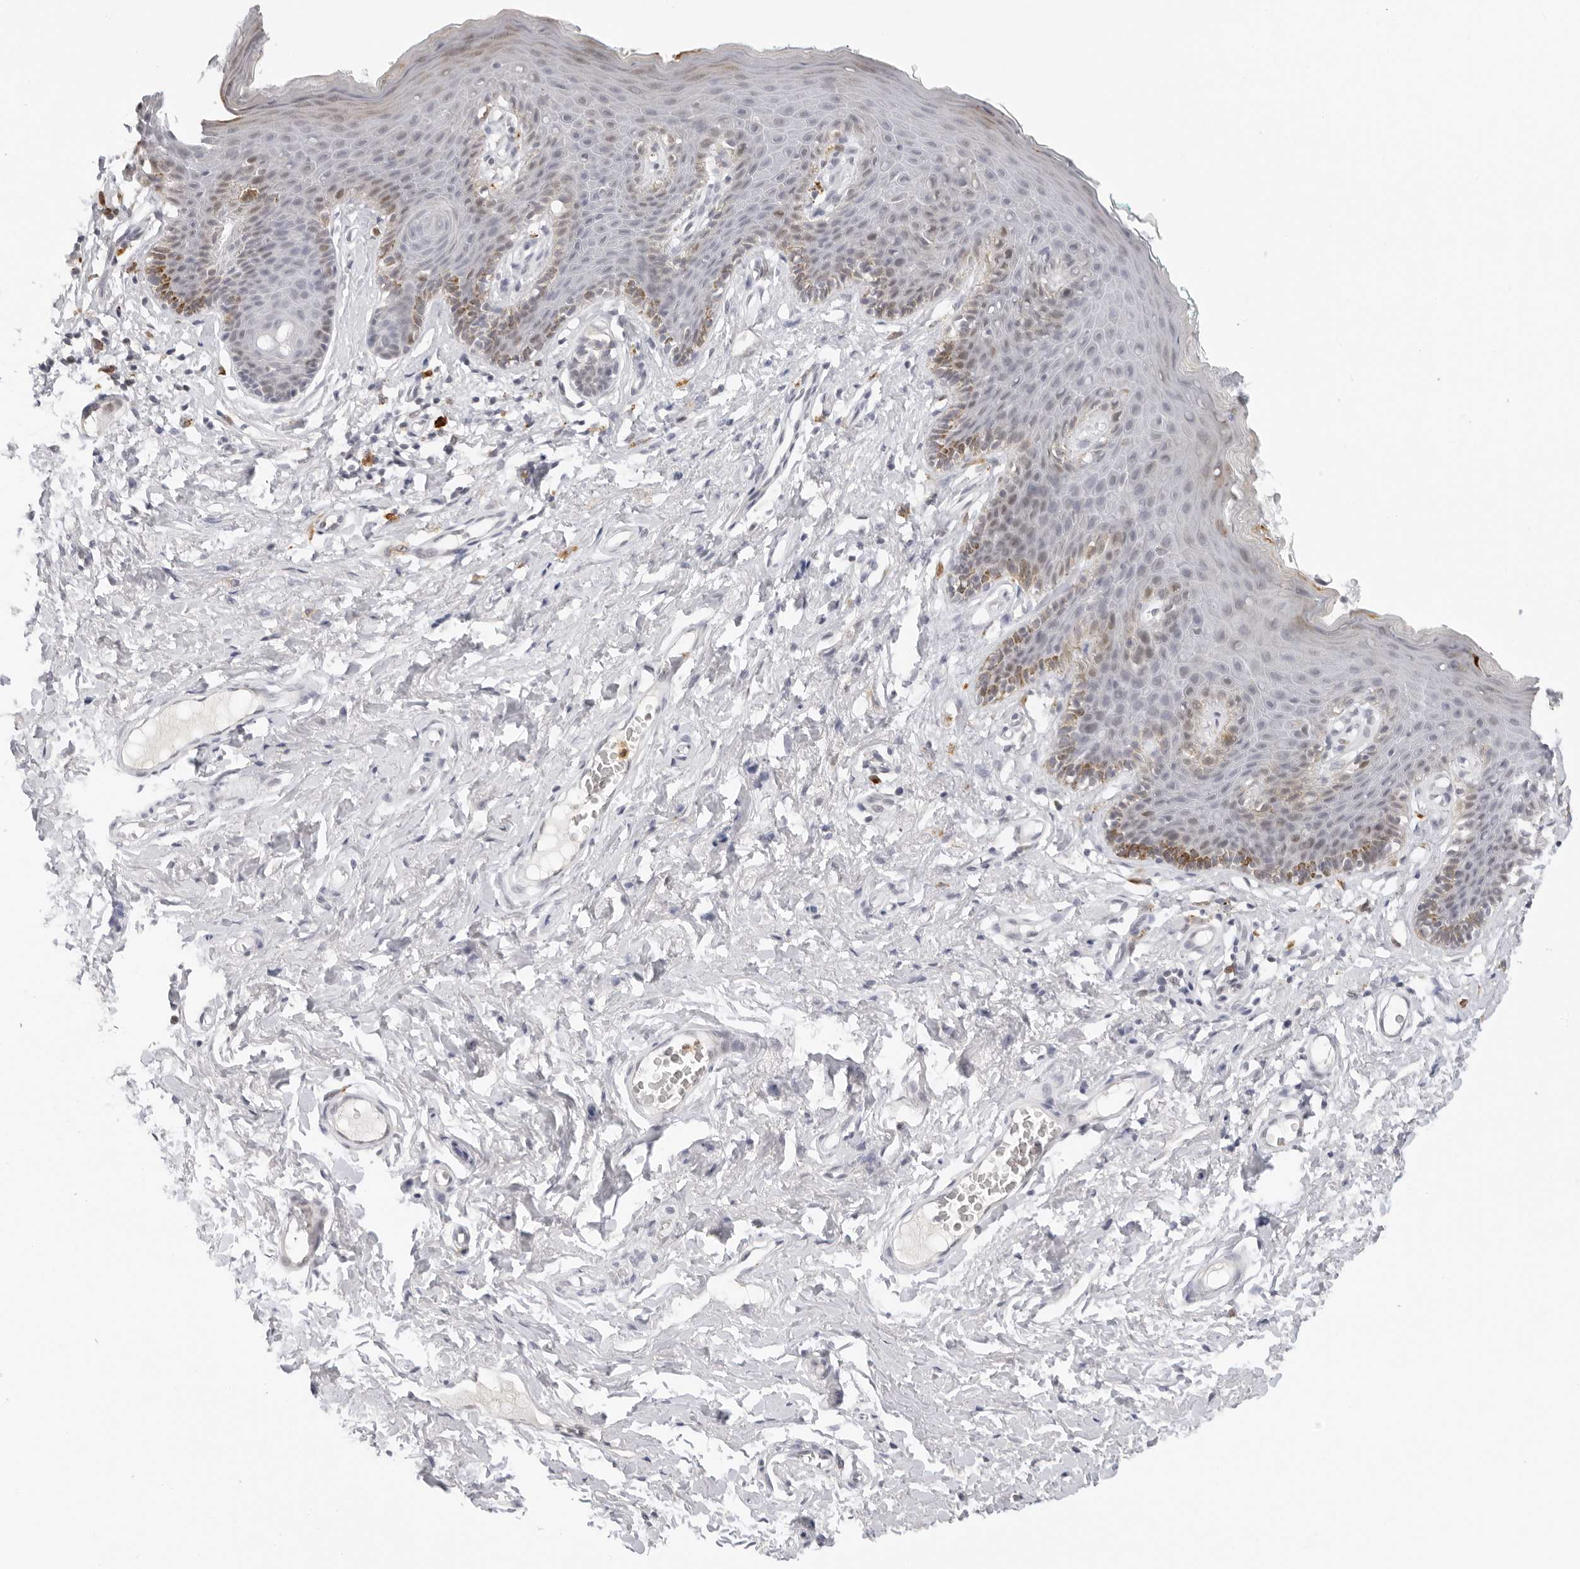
{"staining": {"intensity": "moderate", "quantity": "<25%", "location": "cytoplasmic/membranous"}, "tissue": "skin", "cell_type": "Epidermal cells", "image_type": "normal", "snomed": [{"axis": "morphology", "description": "Normal tissue, NOS"}, {"axis": "topography", "description": "Vulva"}], "caption": "Protein positivity by IHC shows moderate cytoplasmic/membranous positivity in approximately <25% of epidermal cells in normal skin.", "gene": "MSH6", "patient": {"sex": "female", "age": 66}}